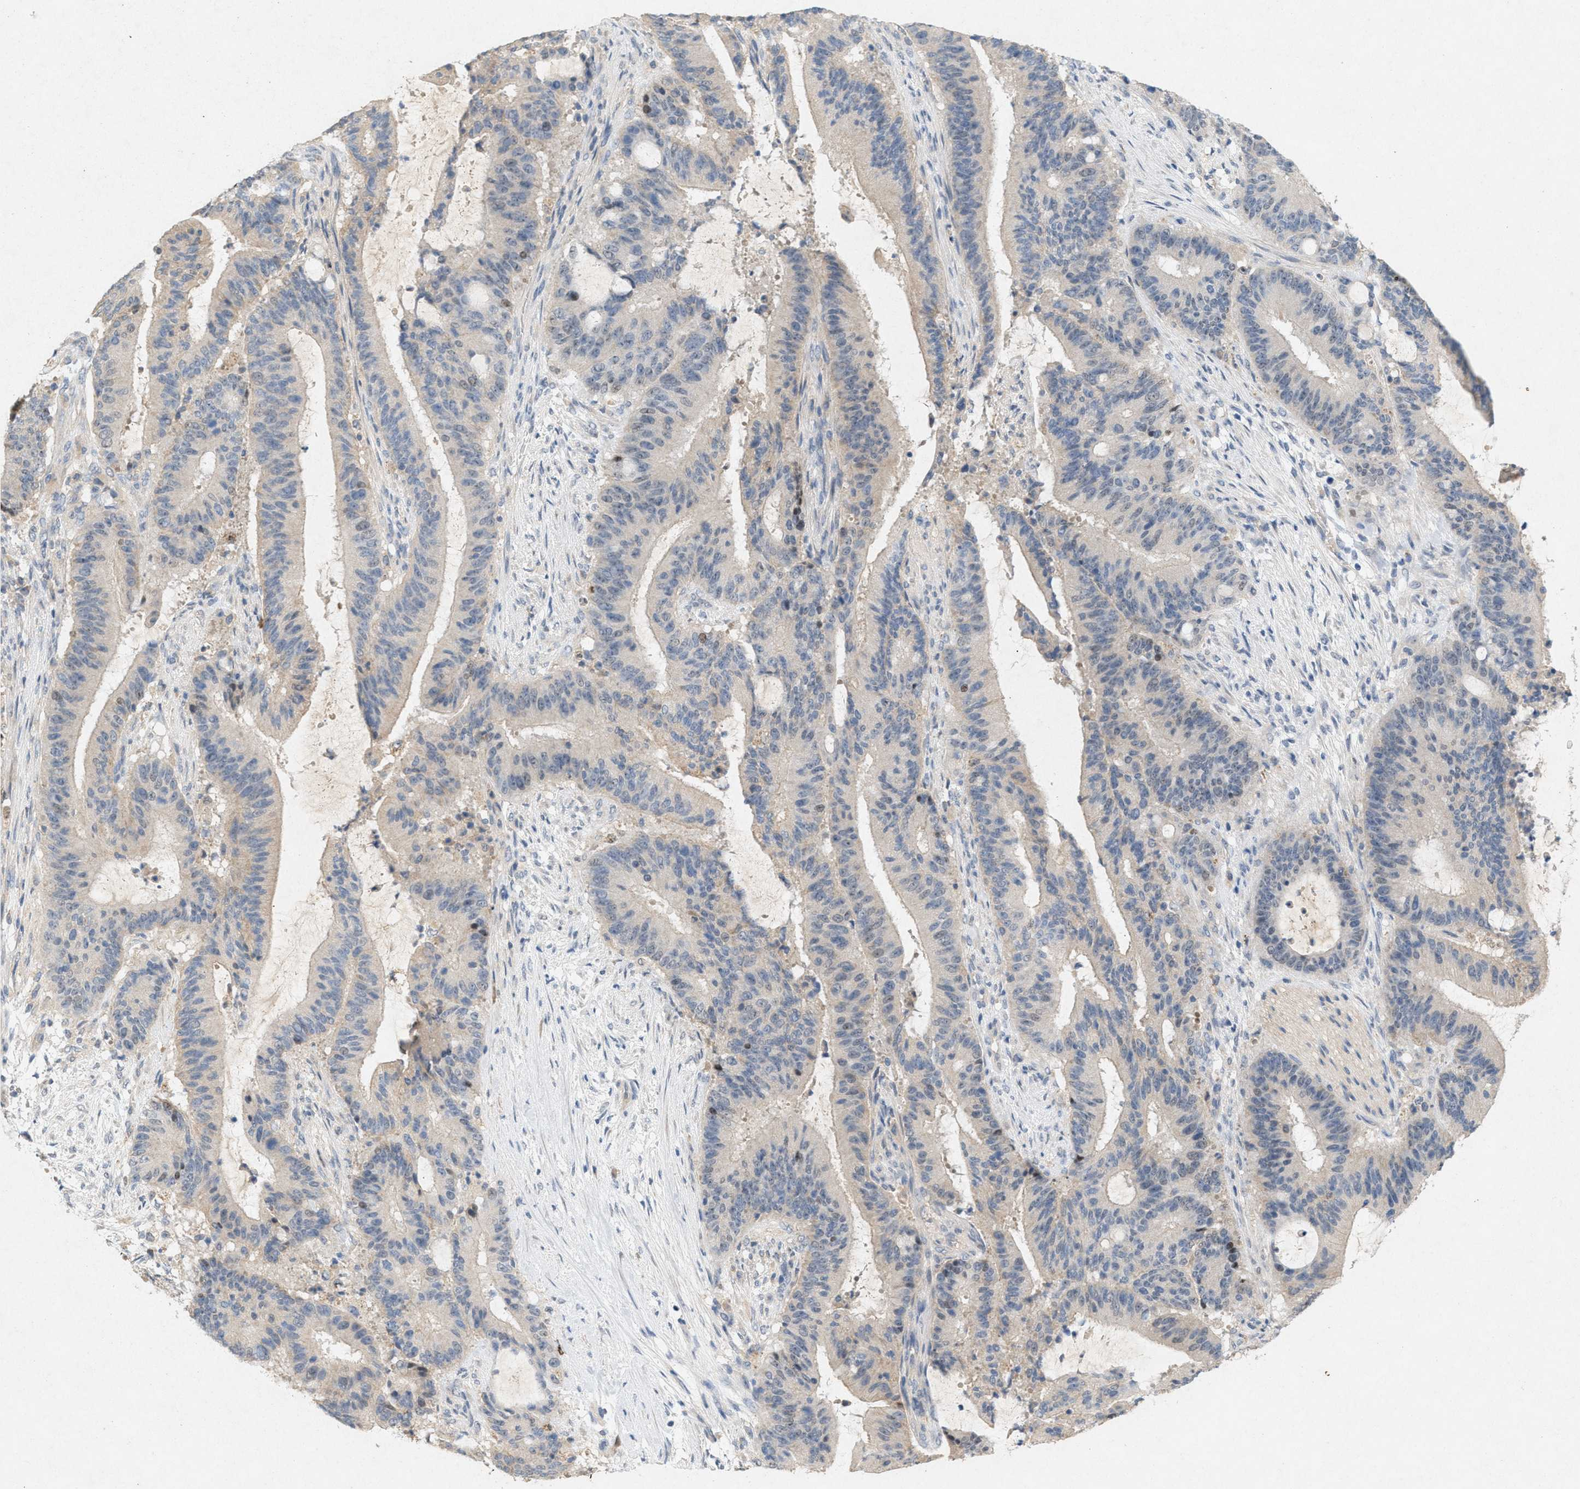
{"staining": {"intensity": "negative", "quantity": "none", "location": "none"}, "tissue": "liver cancer", "cell_type": "Tumor cells", "image_type": "cancer", "snomed": [{"axis": "morphology", "description": "Normal tissue, NOS"}, {"axis": "morphology", "description": "Cholangiocarcinoma"}, {"axis": "topography", "description": "Liver"}, {"axis": "topography", "description": "Peripheral nerve tissue"}], "caption": "Immunohistochemistry (IHC) photomicrograph of human liver cancer (cholangiocarcinoma) stained for a protein (brown), which exhibits no positivity in tumor cells. The staining is performed using DAB (3,3'-diaminobenzidine) brown chromogen with nuclei counter-stained in using hematoxylin.", "gene": "DCAF7", "patient": {"sex": "female", "age": 73}}